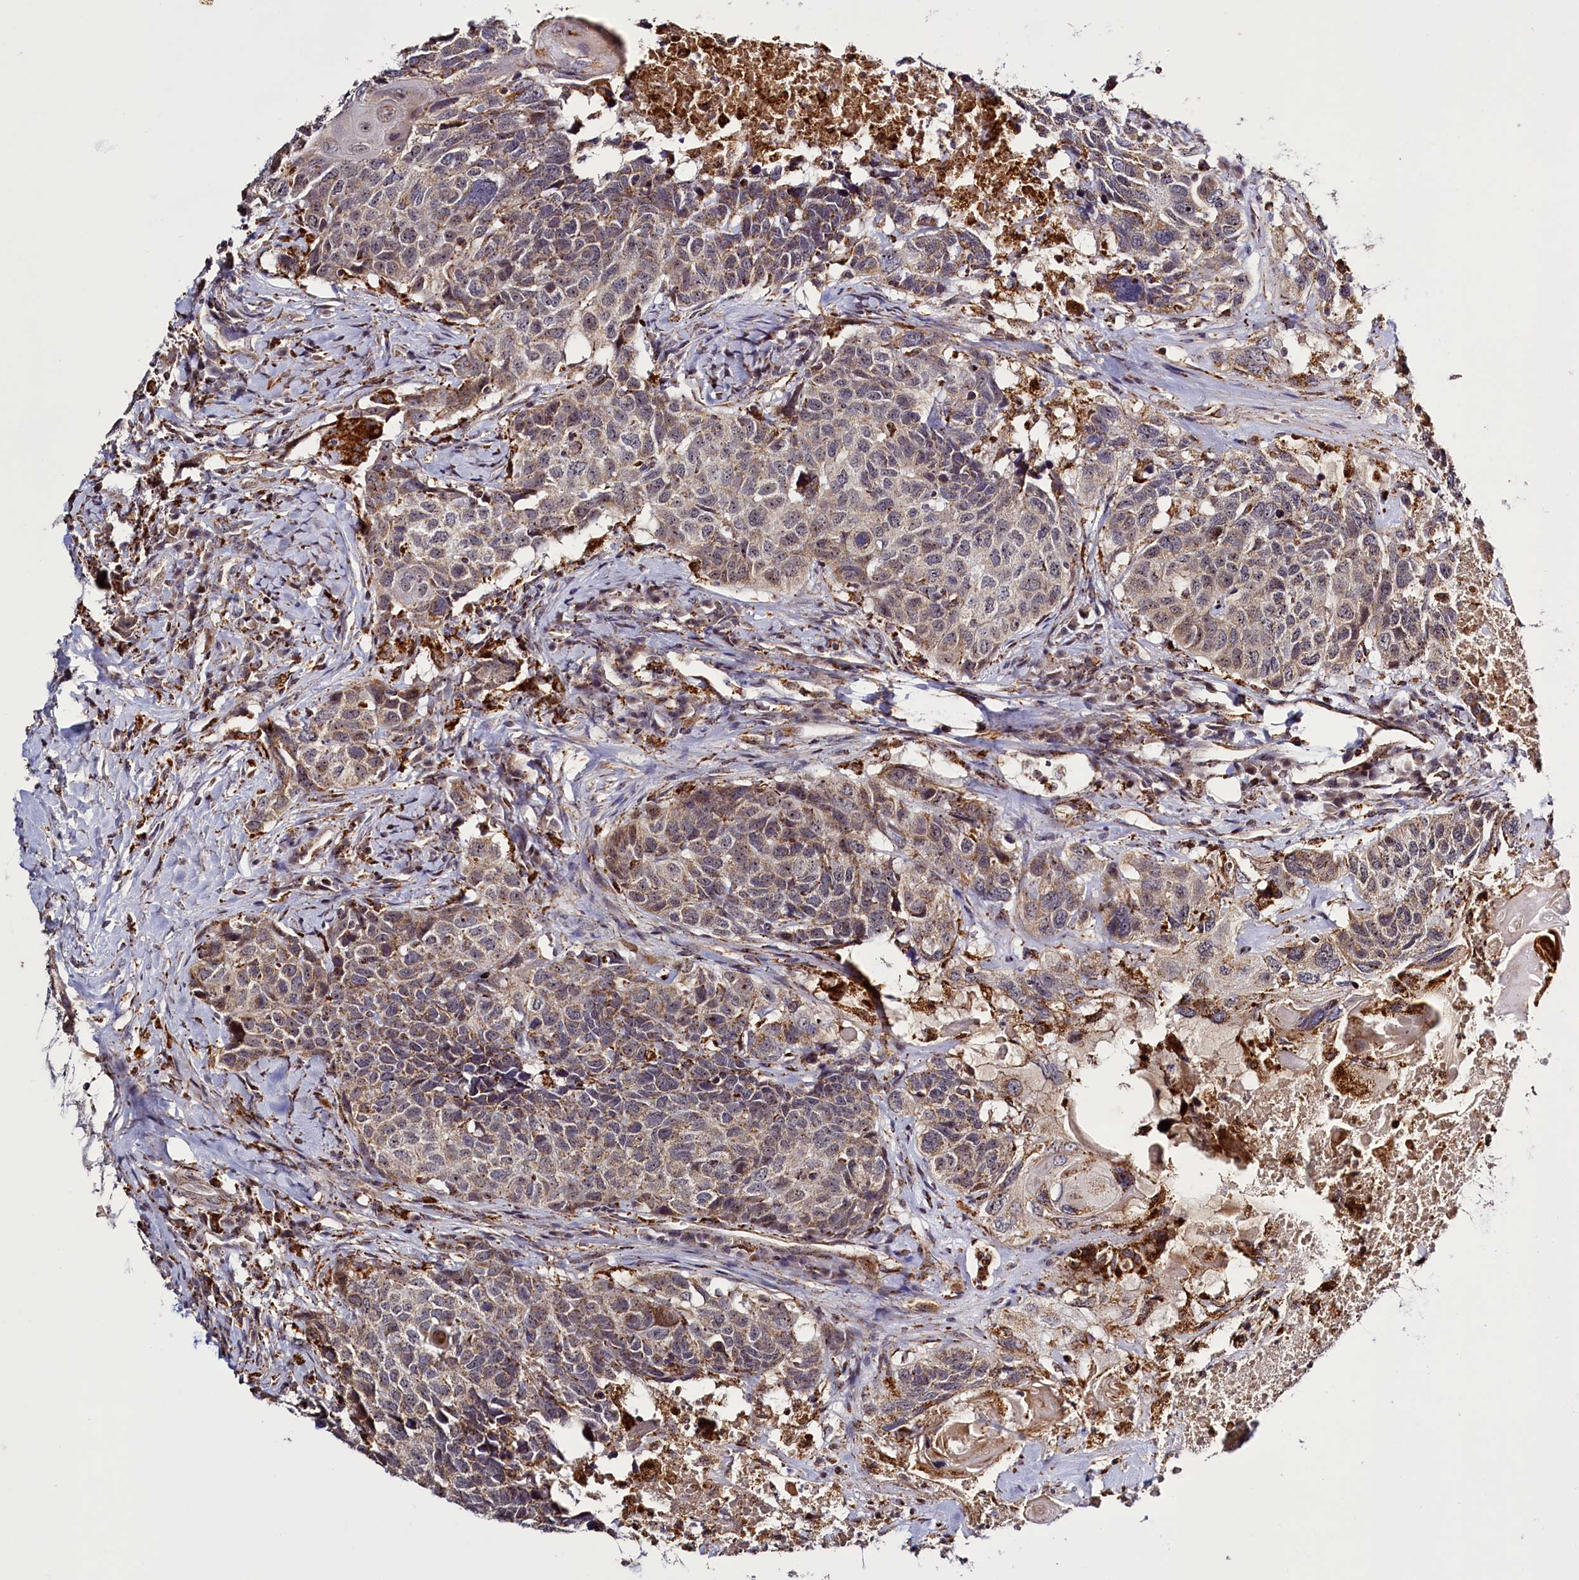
{"staining": {"intensity": "weak", "quantity": ">75%", "location": "cytoplasmic/membranous"}, "tissue": "head and neck cancer", "cell_type": "Tumor cells", "image_type": "cancer", "snomed": [{"axis": "morphology", "description": "Squamous cell carcinoma, NOS"}, {"axis": "topography", "description": "Head-Neck"}], "caption": "This photomicrograph reveals immunohistochemistry (IHC) staining of human squamous cell carcinoma (head and neck), with low weak cytoplasmic/membranous staining in approximately >75% of tumor cells.", "gene": "DYNC2H1", "patient": {"sex": "male", "age": 66}}